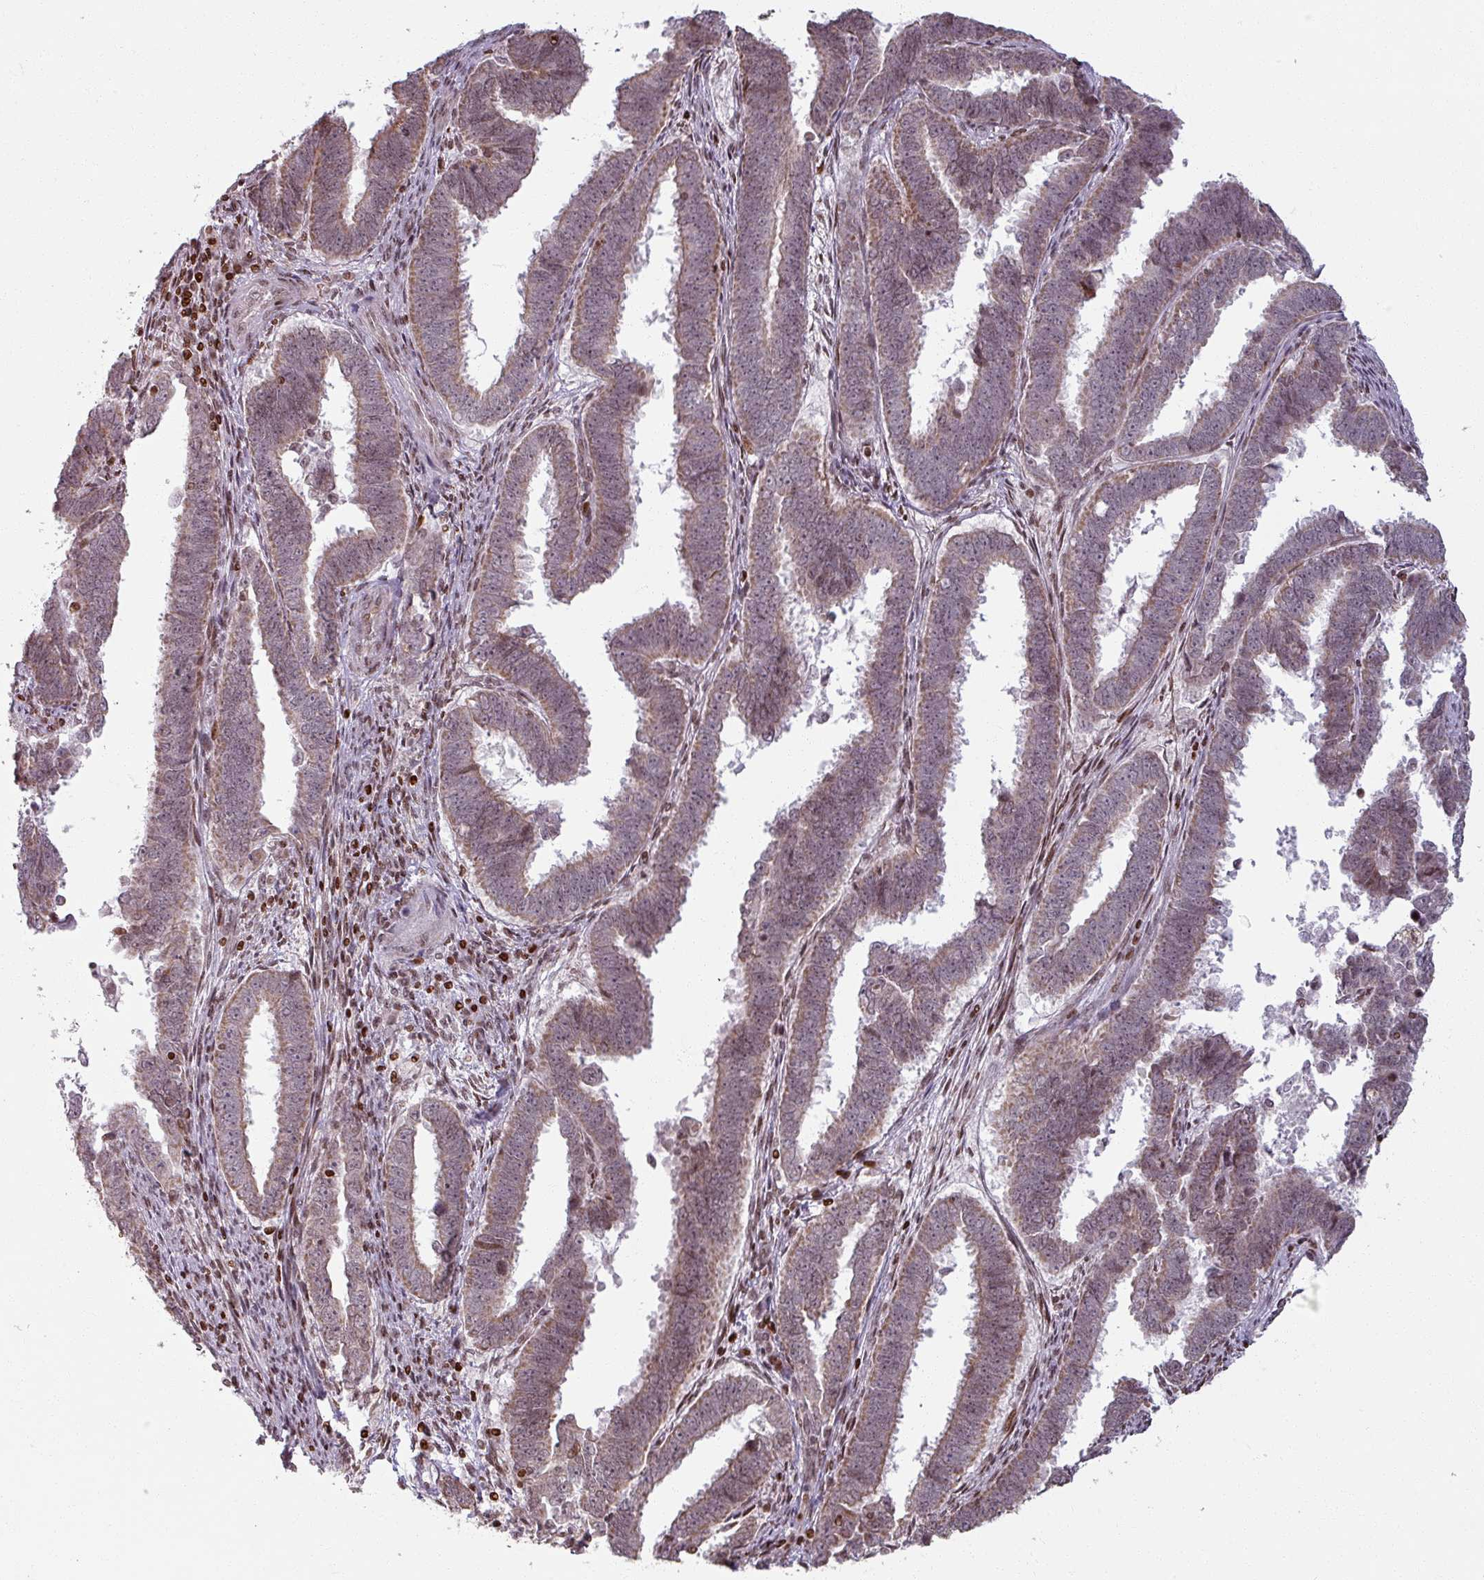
{"staining": {"intensity": "moderate", "quantity": ">75%", "location": "cytoplasmic/membranous"}, "tissue": "endometrial cancer", "cell_type": "Tumor cells", "image_type": "cancer", "snomed": [{"axis": "morphology", "description": "Adenocarcinoma, NOS"}, {"axis": "topography", "description": "Endometrium"}], "caption": "A photomicrograph showing moderate cytoplasmic/membranous staining in about >75% of tumor cells in endometrial adenocarcinoma, as visualized by brown immunohistochemical staining.", "gene": "NCOR1", "patient": {"sex": "female", "age": 75}}